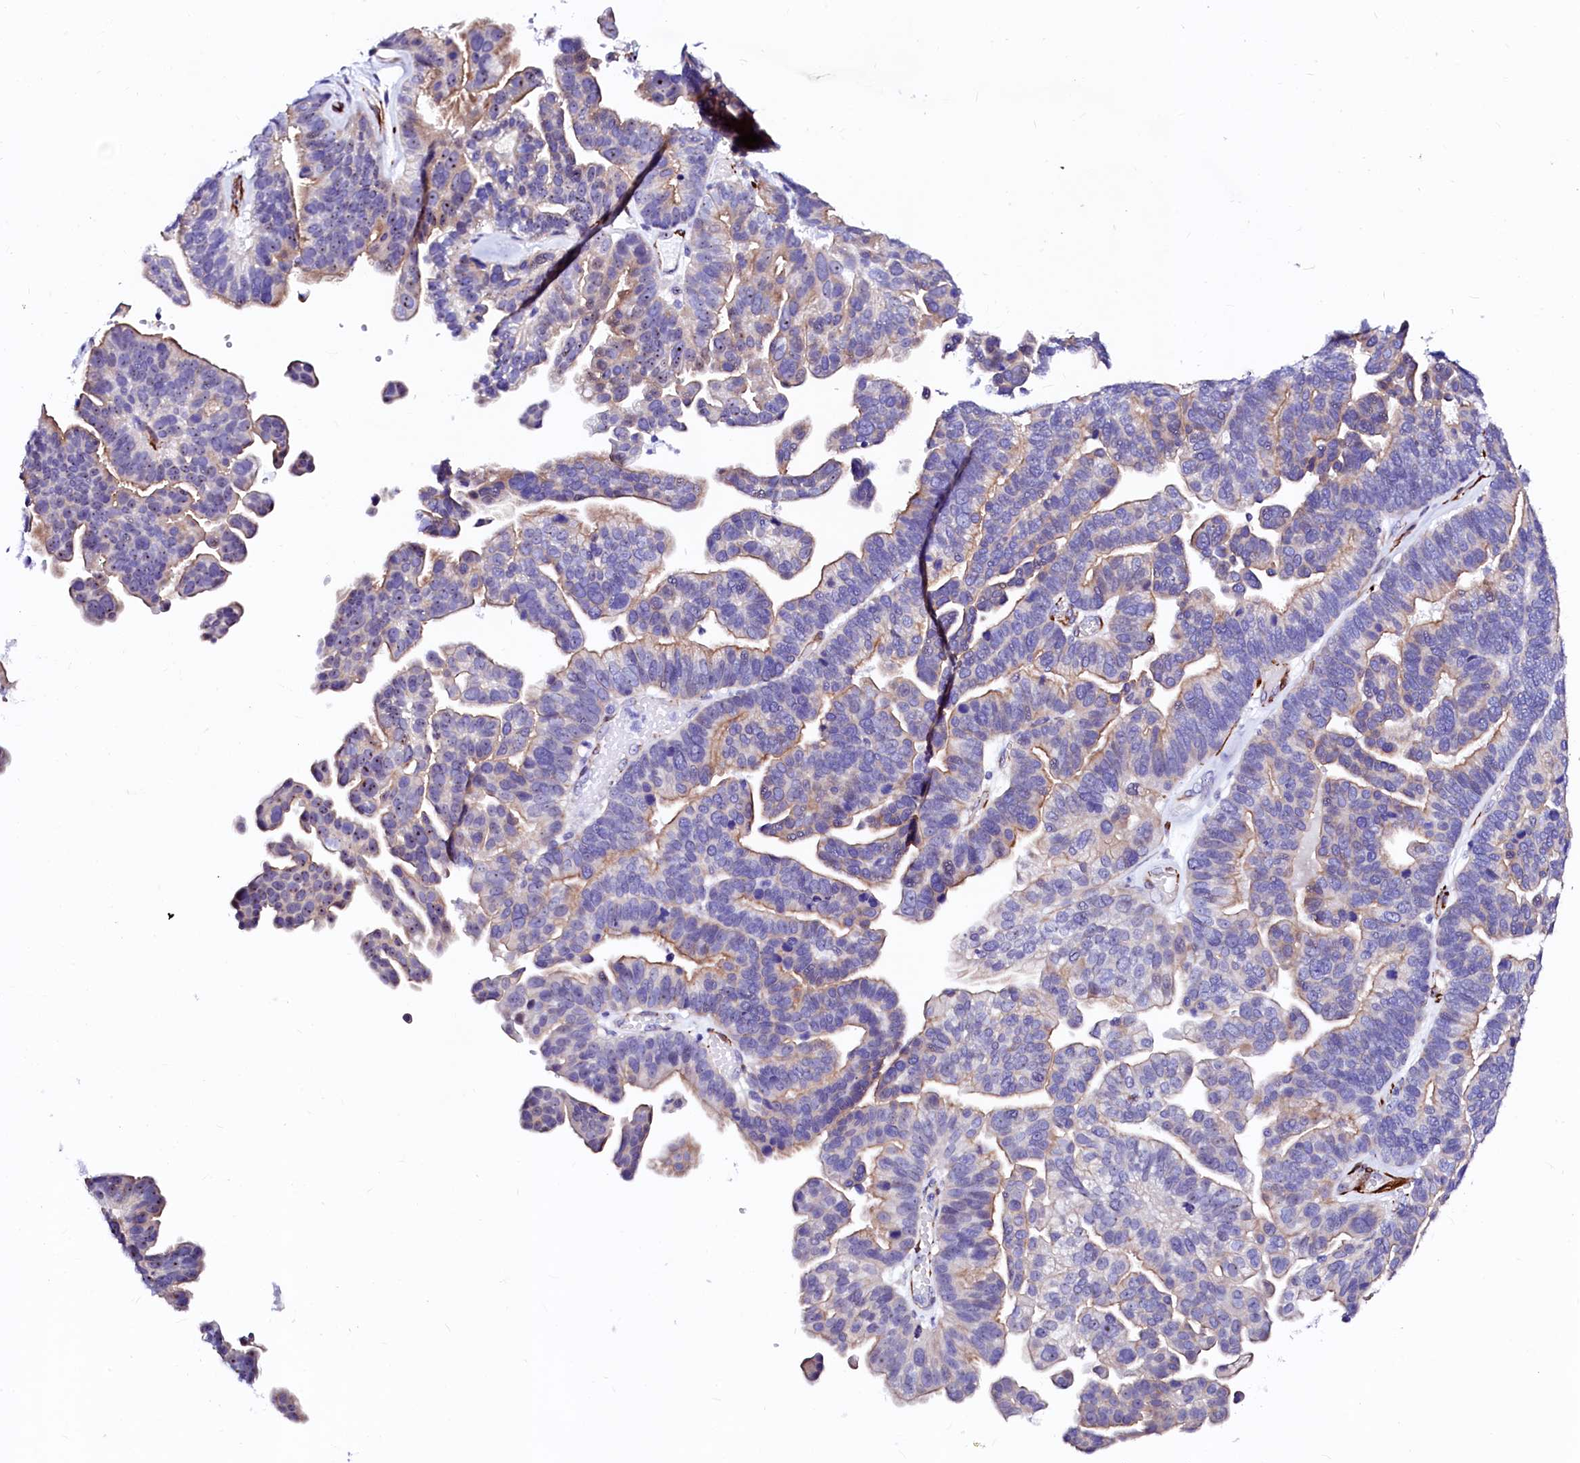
{"staining": {"intensity": "moderate", "quantity": "25%-75%", "location": "cytoplasmic/membranous,nuclear"}, "tissue": "ovarian cancer", "cell_type": "Tumor cells", "image_type": "cancer", "snomed": [{"axis": "morphology", "description": "Cystadenocarcinoma, serous, NOS"}, {"axis": "topography", "description": "Ovary"}], "caption": "DAB immunohistochemical staining of ovarian cancer (serous cystadenocarcinoma) demonstrates moderate cytoplasmic/membranous and nuclear protein expression in about 25%-75% of tumor cells. (Stains: DAB (3,3'-diaminobenzidine) in brown, nuclei in blue, Microscopy: brightfield microscopy at high magnification).", "gene": "SFR1", "patient": {"sex": "female", "age": 56}}